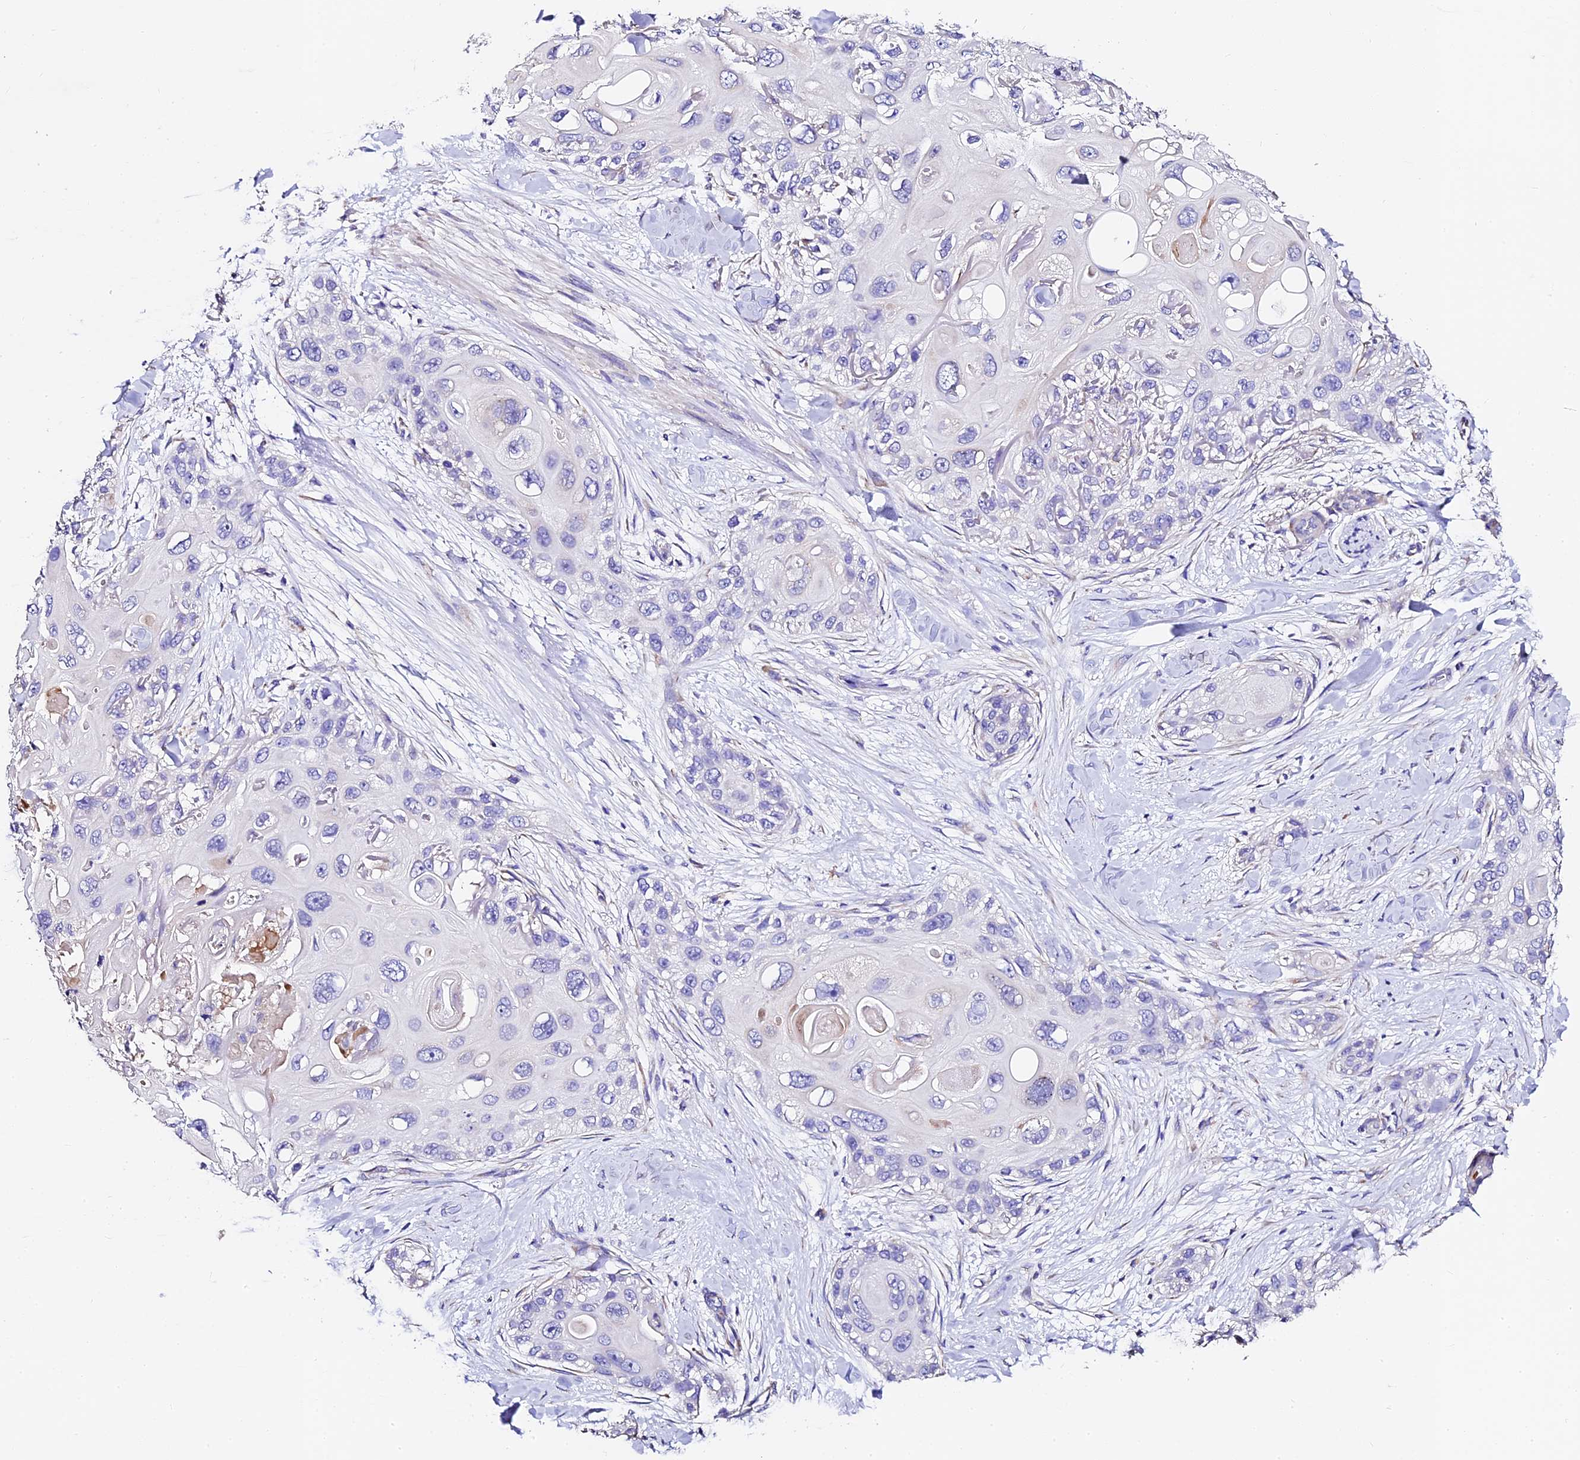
{"staining": {"intensity": "negative", "quantity": "none", "location": "none"}, "tissue": "skin cancer", "cell_type": "Tumor cells", "image_type": "cancer", "snomed": [{"axis": "morphology", "description": "Normal tissue, NOS"}, {"axis": "morphology", "description": "Squamous cell carcinoma, NOS"}, {"axis": "topography", "description": "Skin"}], "caption": "DAB immunohistochemical staining of squamous cell carcinoma (skin) demonstrates no significant staining in tumor cells.", "gene": "FREM3", "patient": {"sex": "male", "age": 72}}